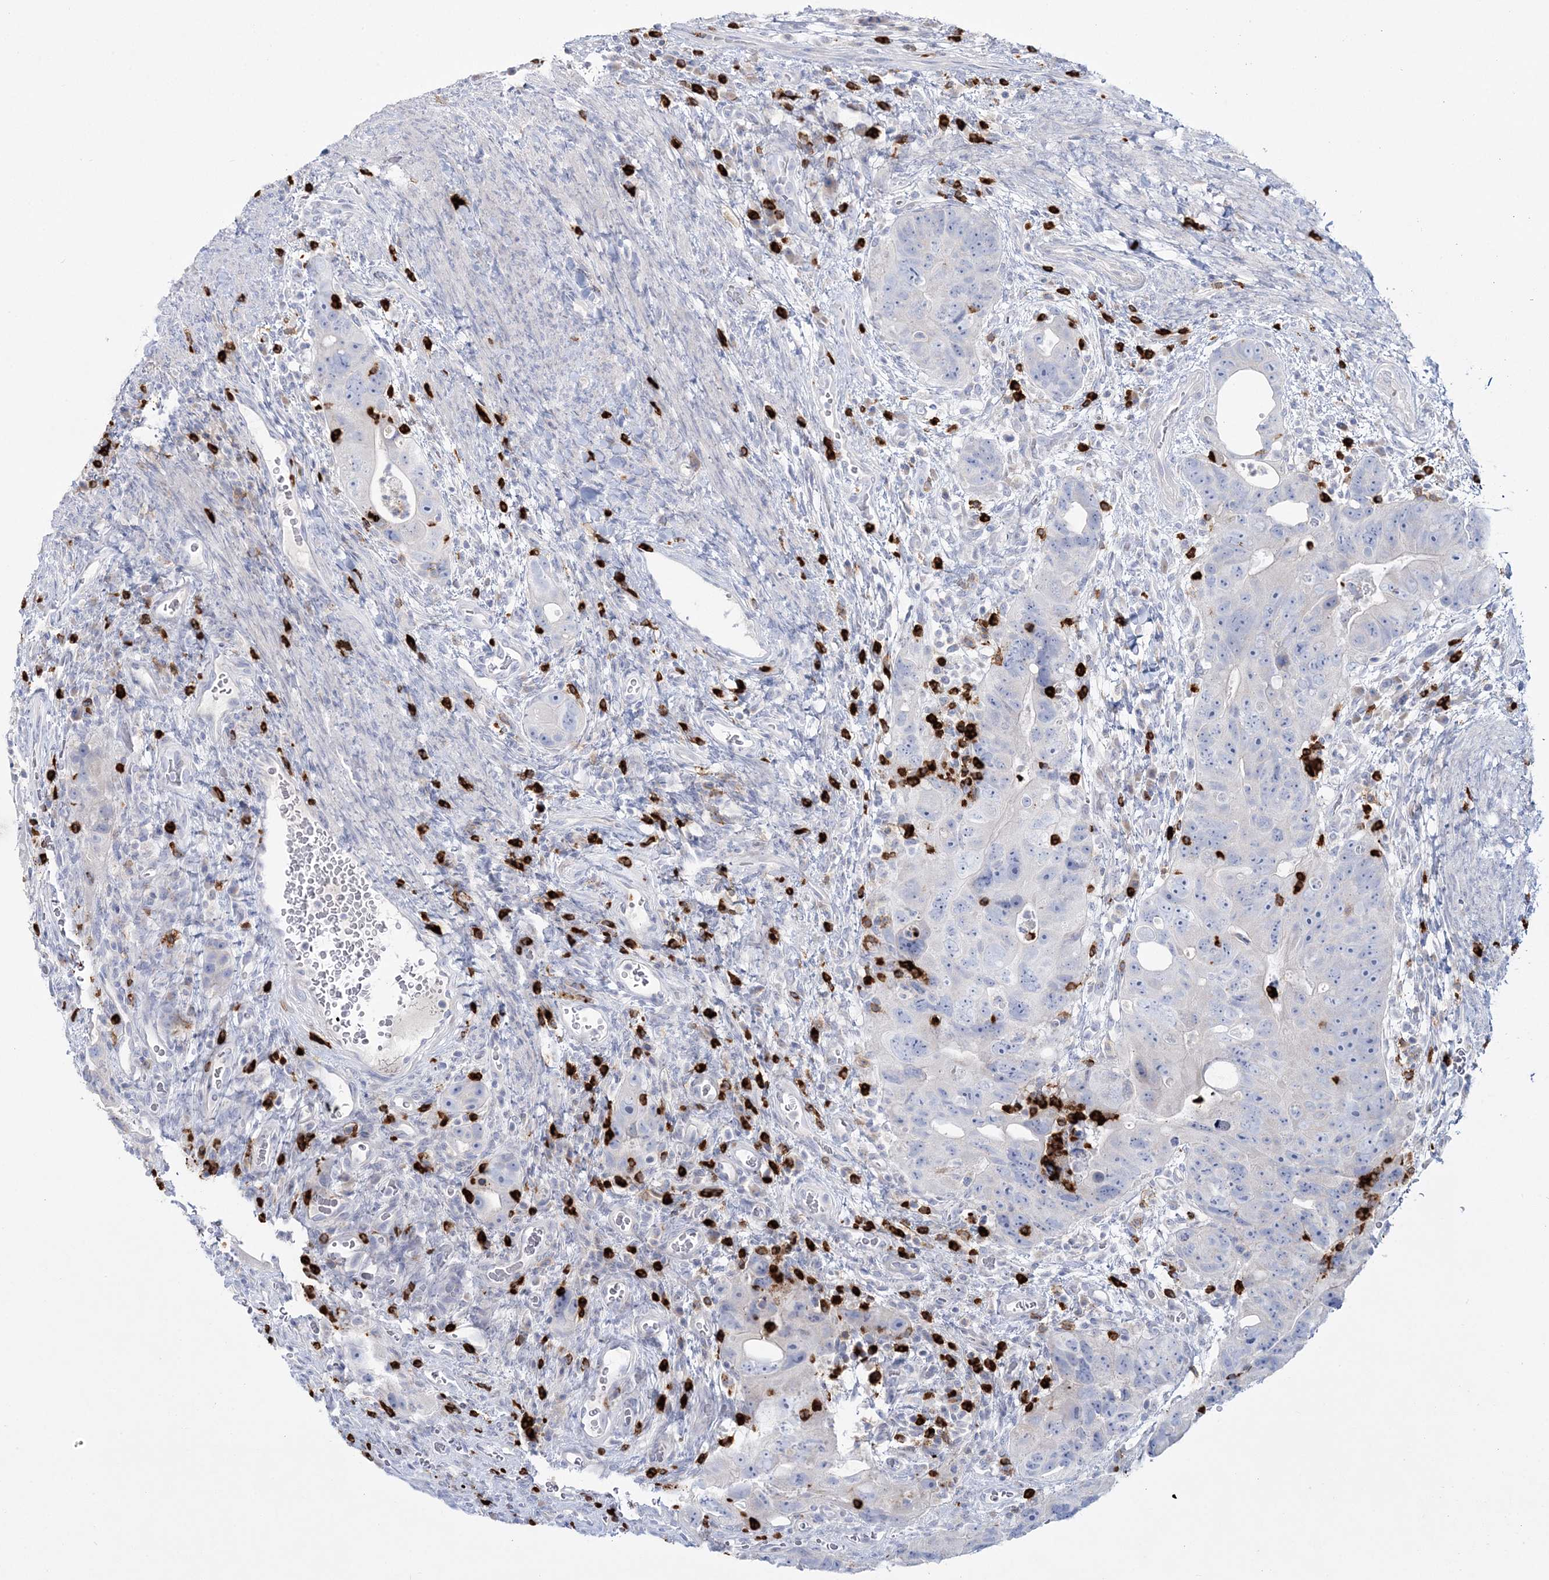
{"staining": {"intensity": "negative", "quantity": "none", "location": "none"}, "tissue": "colorectal cancer", "cell_type": "Tumor cells", "image_type": "cancer", "snomed": [{"axis": "morphology", "description": "Adenocarcinoma, NOS"}, {"axis": "topography", "description": "Rectum"}], "caption": "Human colorectal adenocarcinoma stained for a protein using immunohistochemistry reveals no staining in tumor cells.", "gene": "WDSUB1", "patient": {"sex": "male", "age": 59}}